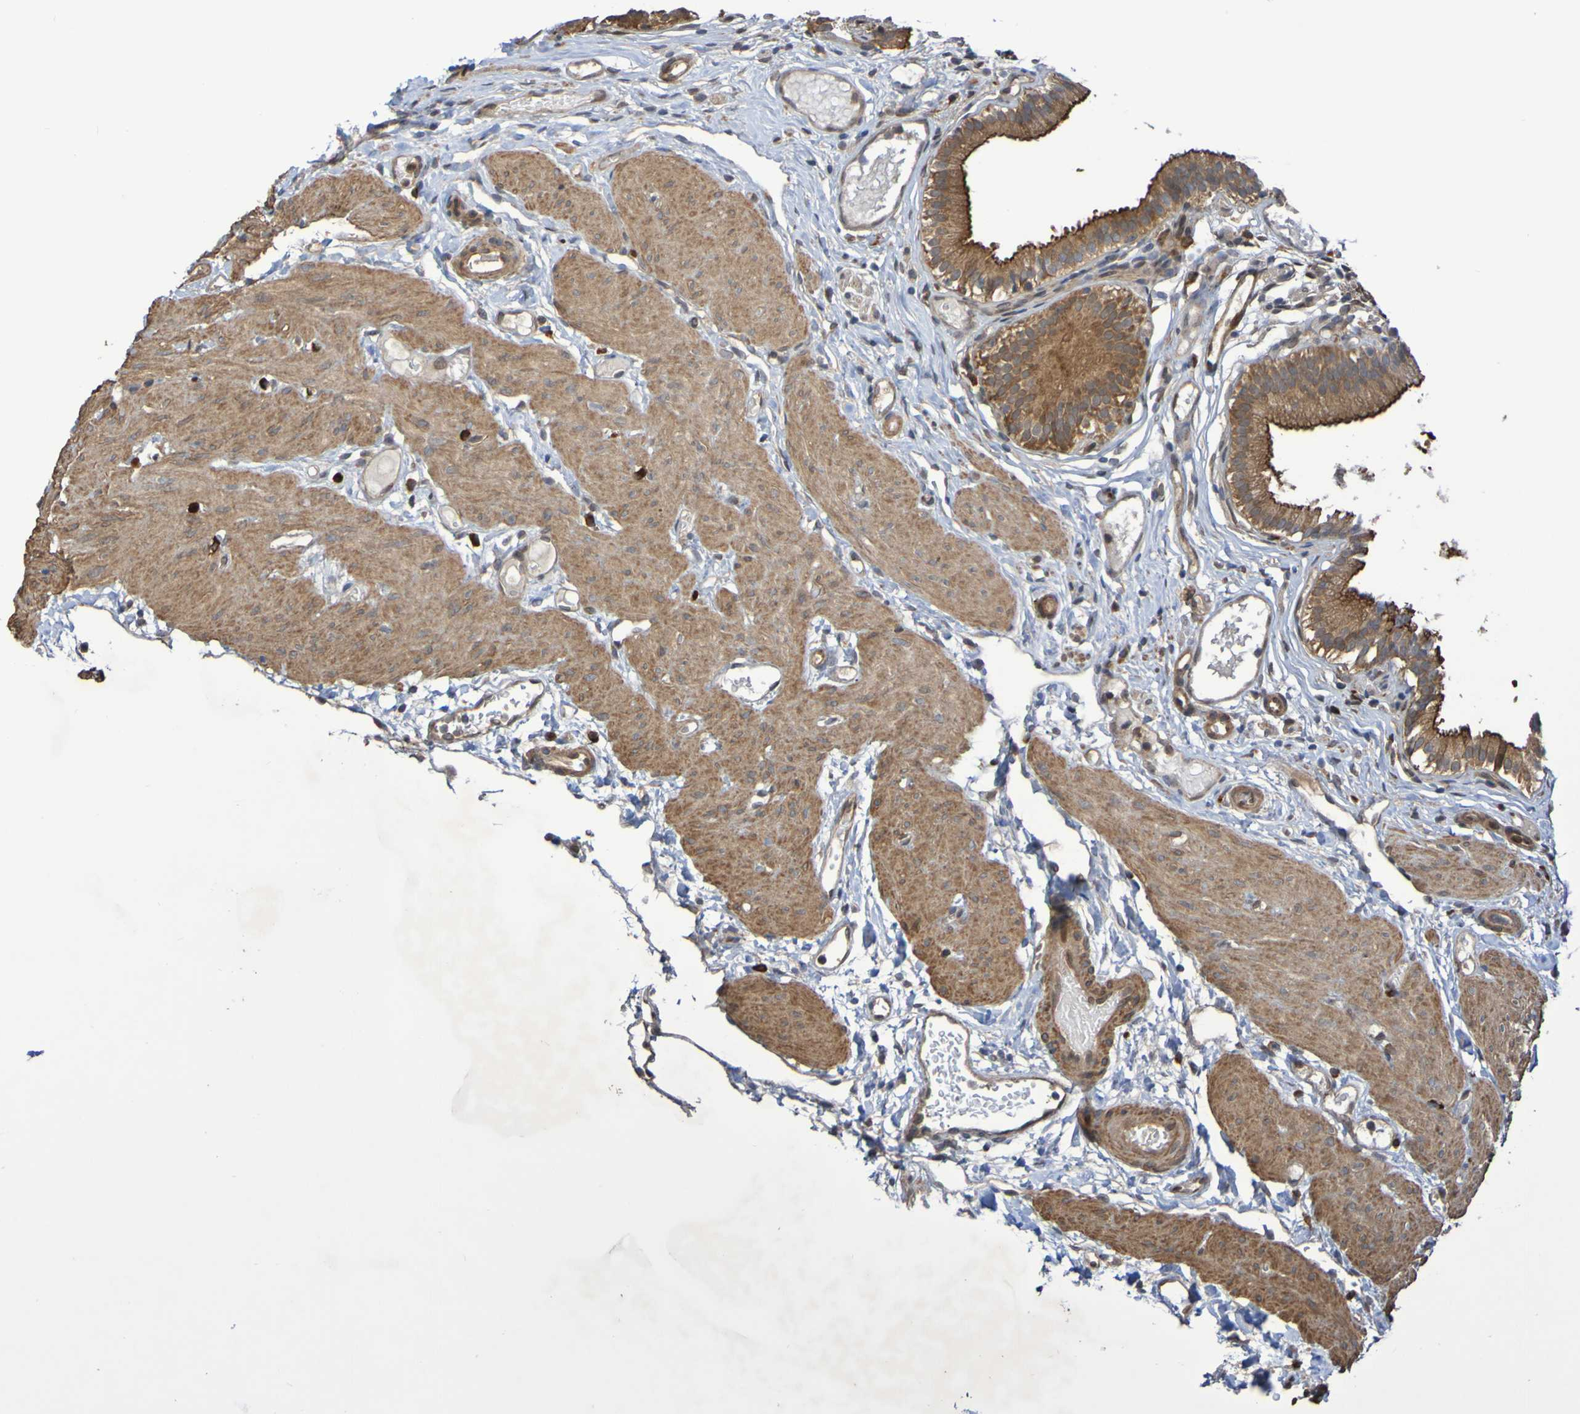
{"staining": {"intensity": "strong", "quantity": ">75%", "location": "cytoplasmic/membranous"}, "tissue": "gallbladder", "cell_type": "Glandular cells", "image_type": "normal", "snomed": [{"axis": "morphology", "description": "Normal tissue, NOS"}, {"axis": "topography", "description": "Gallbladder"}], "caption": "Normal gallbladder was stained to show a protein in brown. There is high levels of strong cytoplasmic/membranous expression in about >75% of glandular cells. Immunohistochemistry stains the protein in brown and the nuclei are stained blue.", "gene": "SERPINB6", "patient": {"sex": "female", "age": 26}}